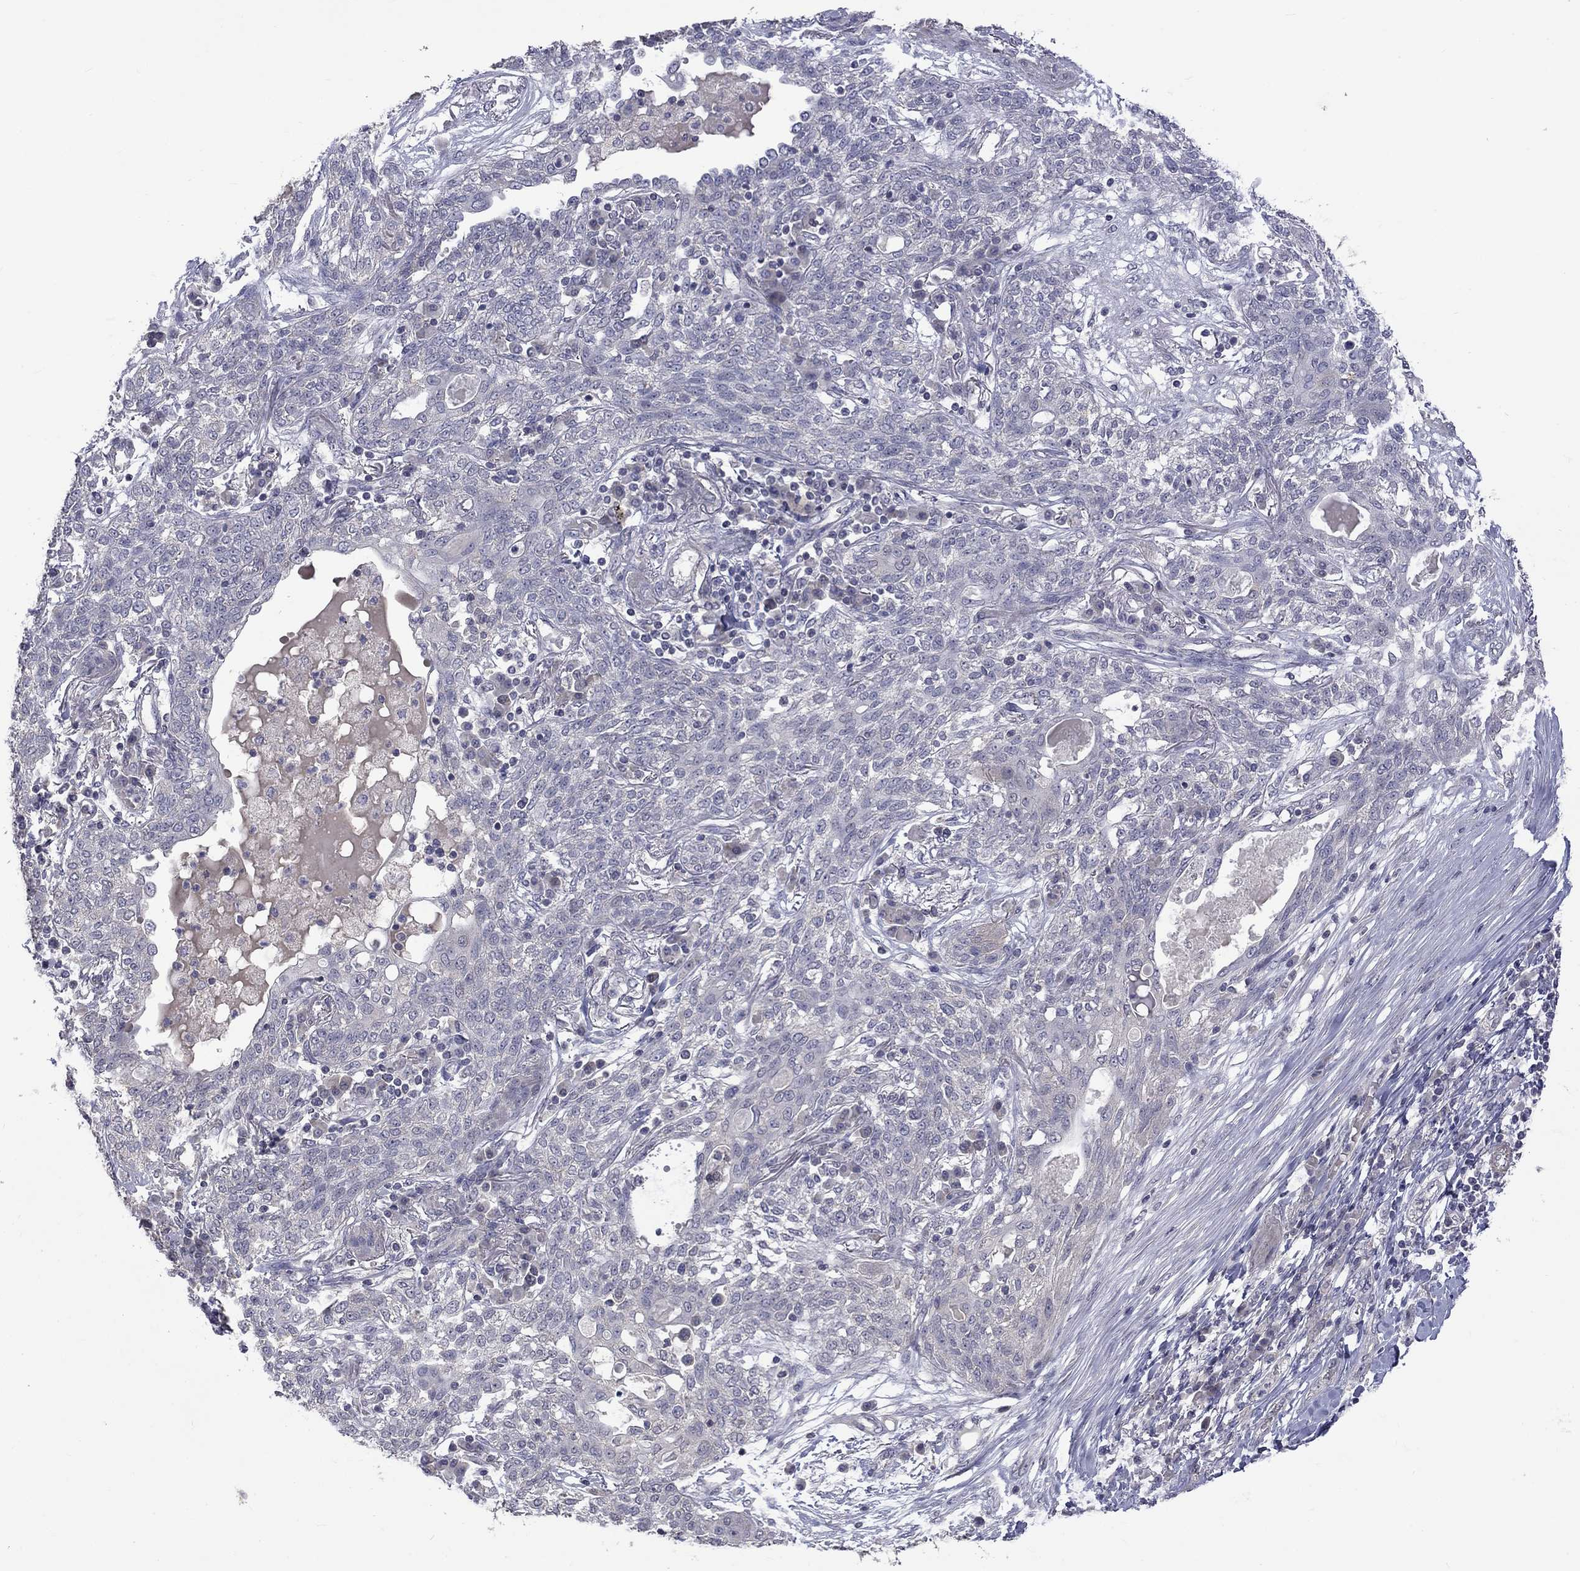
{"staining": {"intensity": "negative", "quantity": "none", "location": "none"}, "tissue": "lung cancer", "cell_type": "Tumor cells", "image_type": "cancer", "snomed": [{"axis": "morphology", "description": "Squamous cell carcinoma, NOS"}, {"axis": "topography", "description": "Lung"}], "caption": "The photomicrograph displays no staining of tumor cells in lung cancer (squamous cell carcinoma).", "gene": "SLC39A14", "patient": {"sex": "female", "age": 70}}